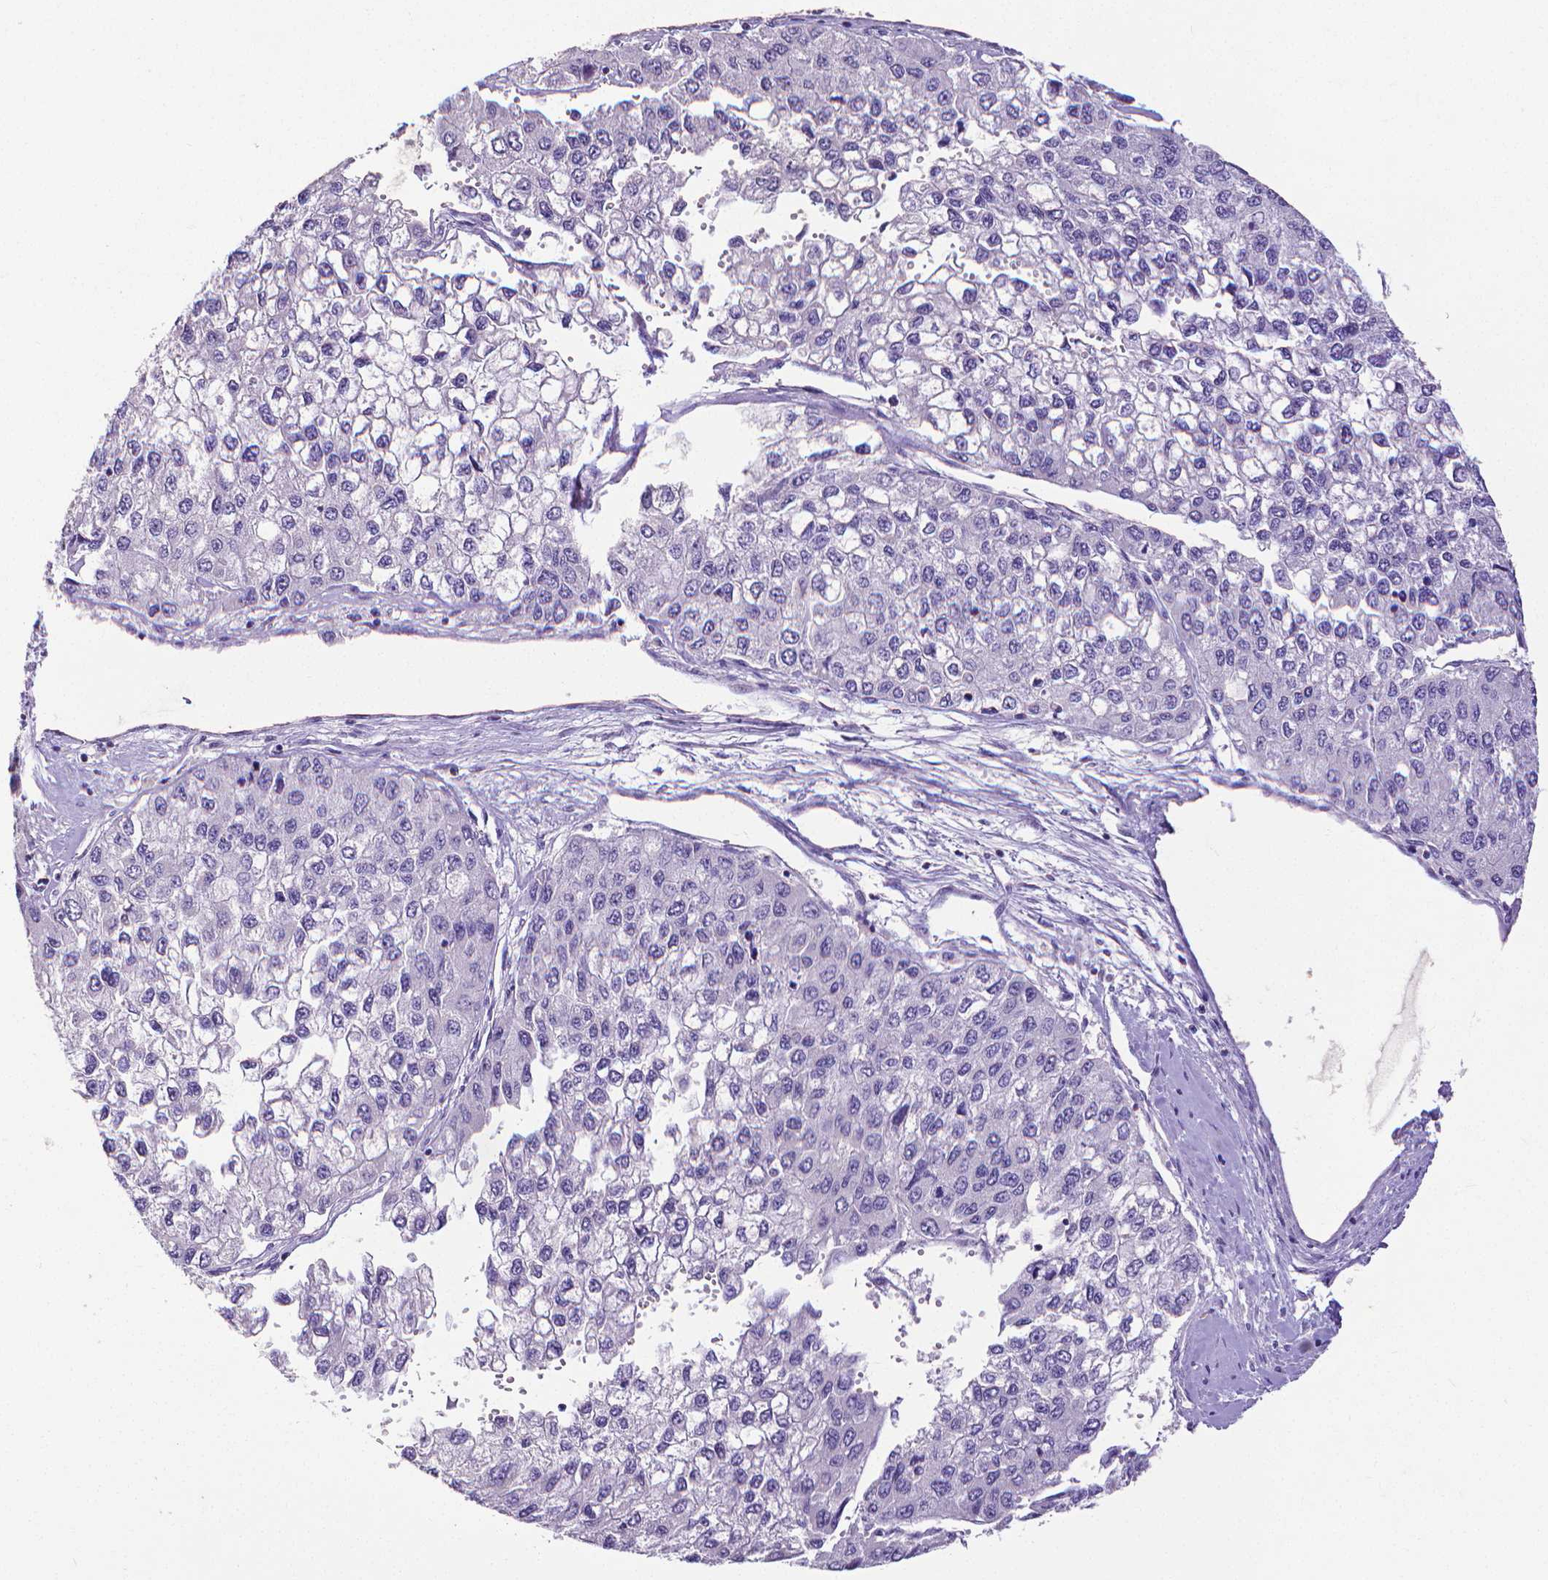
{"staining": {"intensity": "negative", "quantity": "none", "location": "none"}, "tissue": "liver cancer", "cell_type": "Tumor cells", "image_type": "cancer", "snomed": [{"axis": "morphology", "description": "Carcinoma, Hepatocellular, NOS"}, {"axis": "topography", "description": "Liver"}], "caption": "This is an immunohistochemistry (IHC) histopathology image of liver hepatocellular carcinoma. There is no positivity in tumor cells.", "gene": "CD4", "patient": {"sex": "female", "age": 66}}